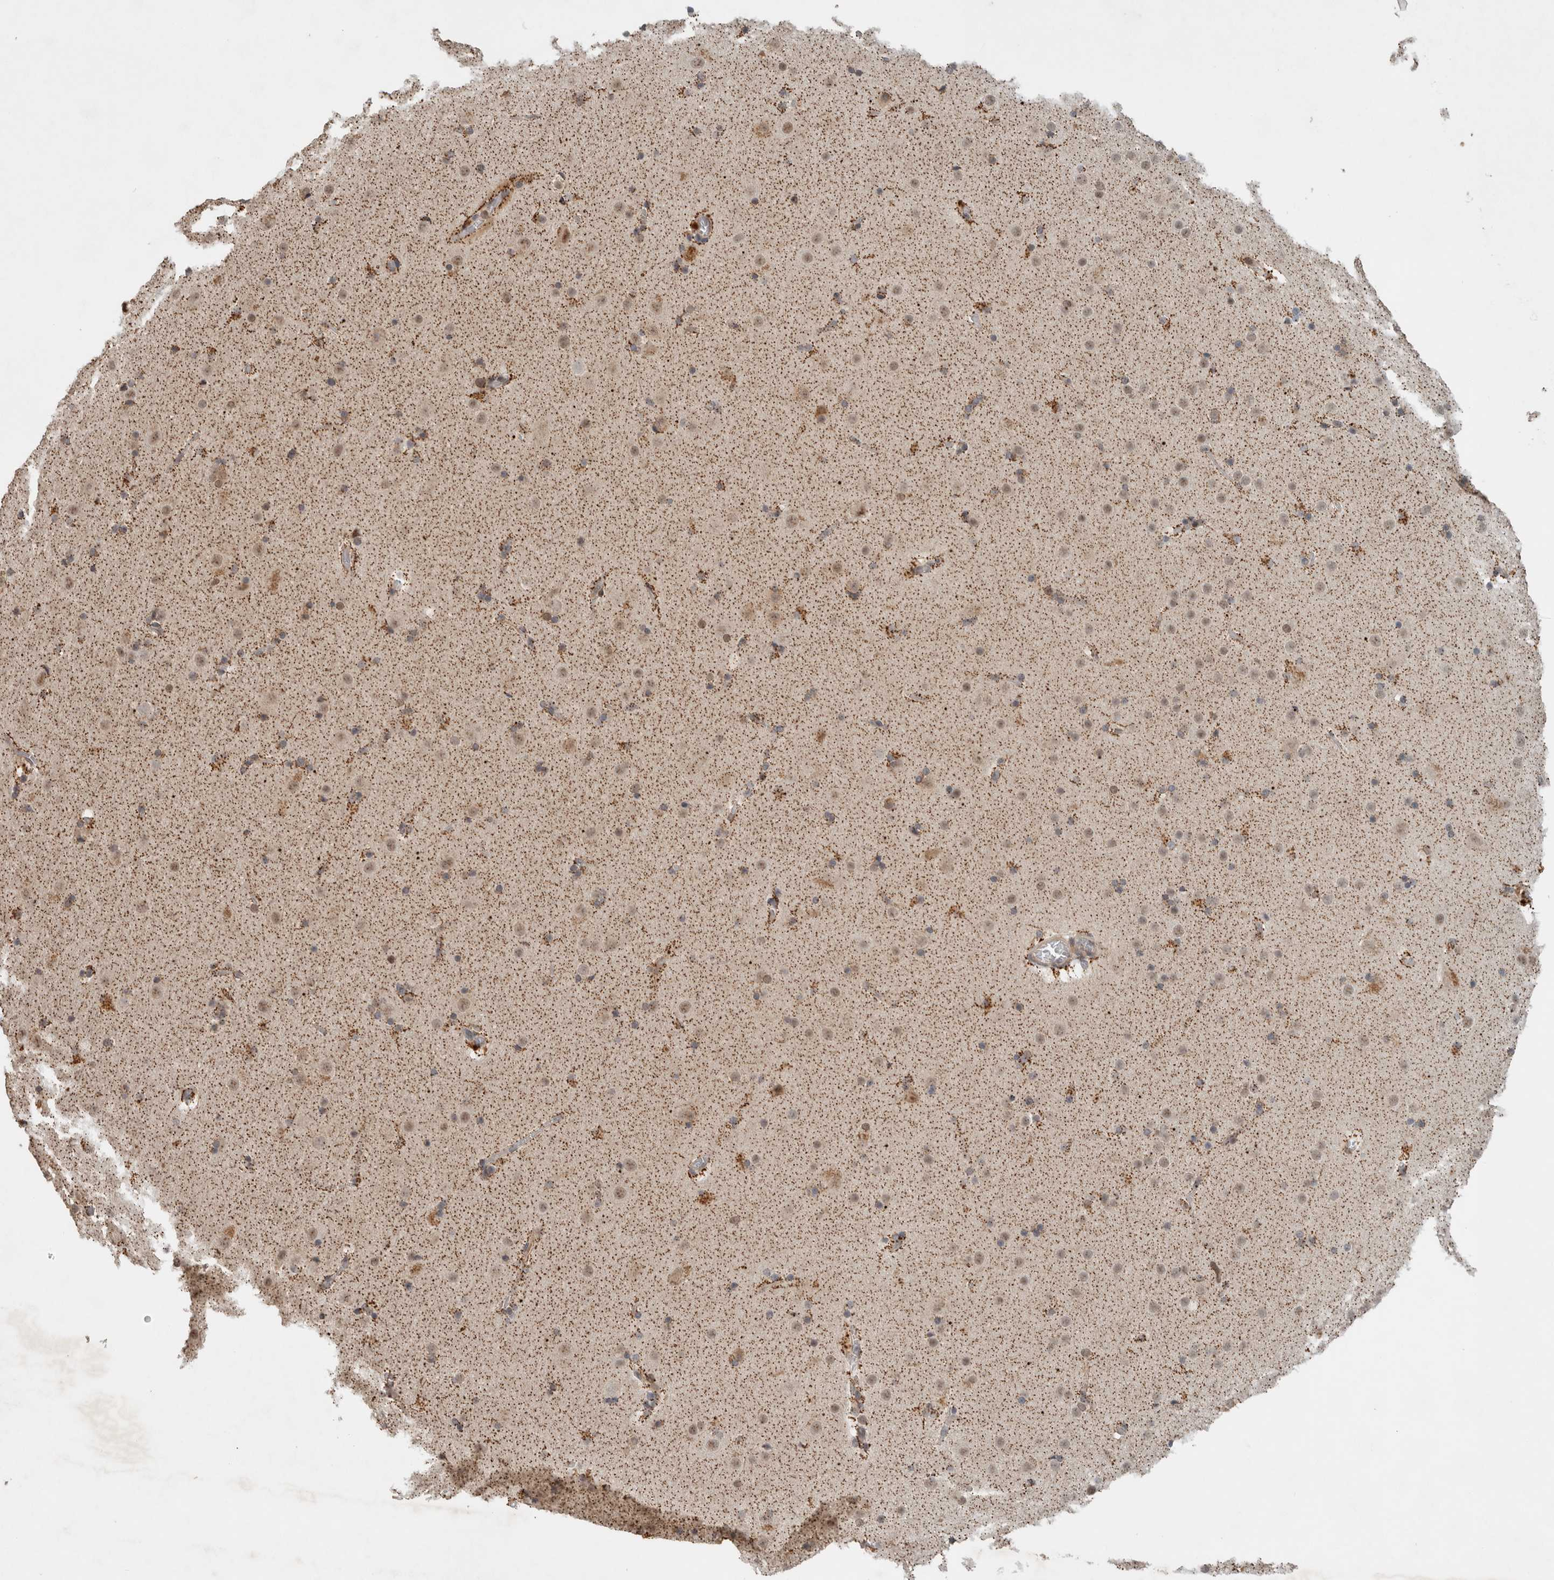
{"staining": {"intensity": "moderate", "quantity": ">75%", "location": "cytoplasmic/membranous"}, "tissue": "cerebral cortex", "cell_type": "Endothelial cells", "image_type": "normal", "snomed": [{"axis": "morphology", "description": "Normal tissue, NOS"}, {"axis": "topography", "description": "Cerebral cortex"}], "caption": "Brown immunohistochemical staining in normal human cerebral cortex exhibits moderate cytoplasmic/membranous expression in about >75% of endothelial cells.", "gene": "CAAP1", "patient": {"sex": "male", "age": 57}}